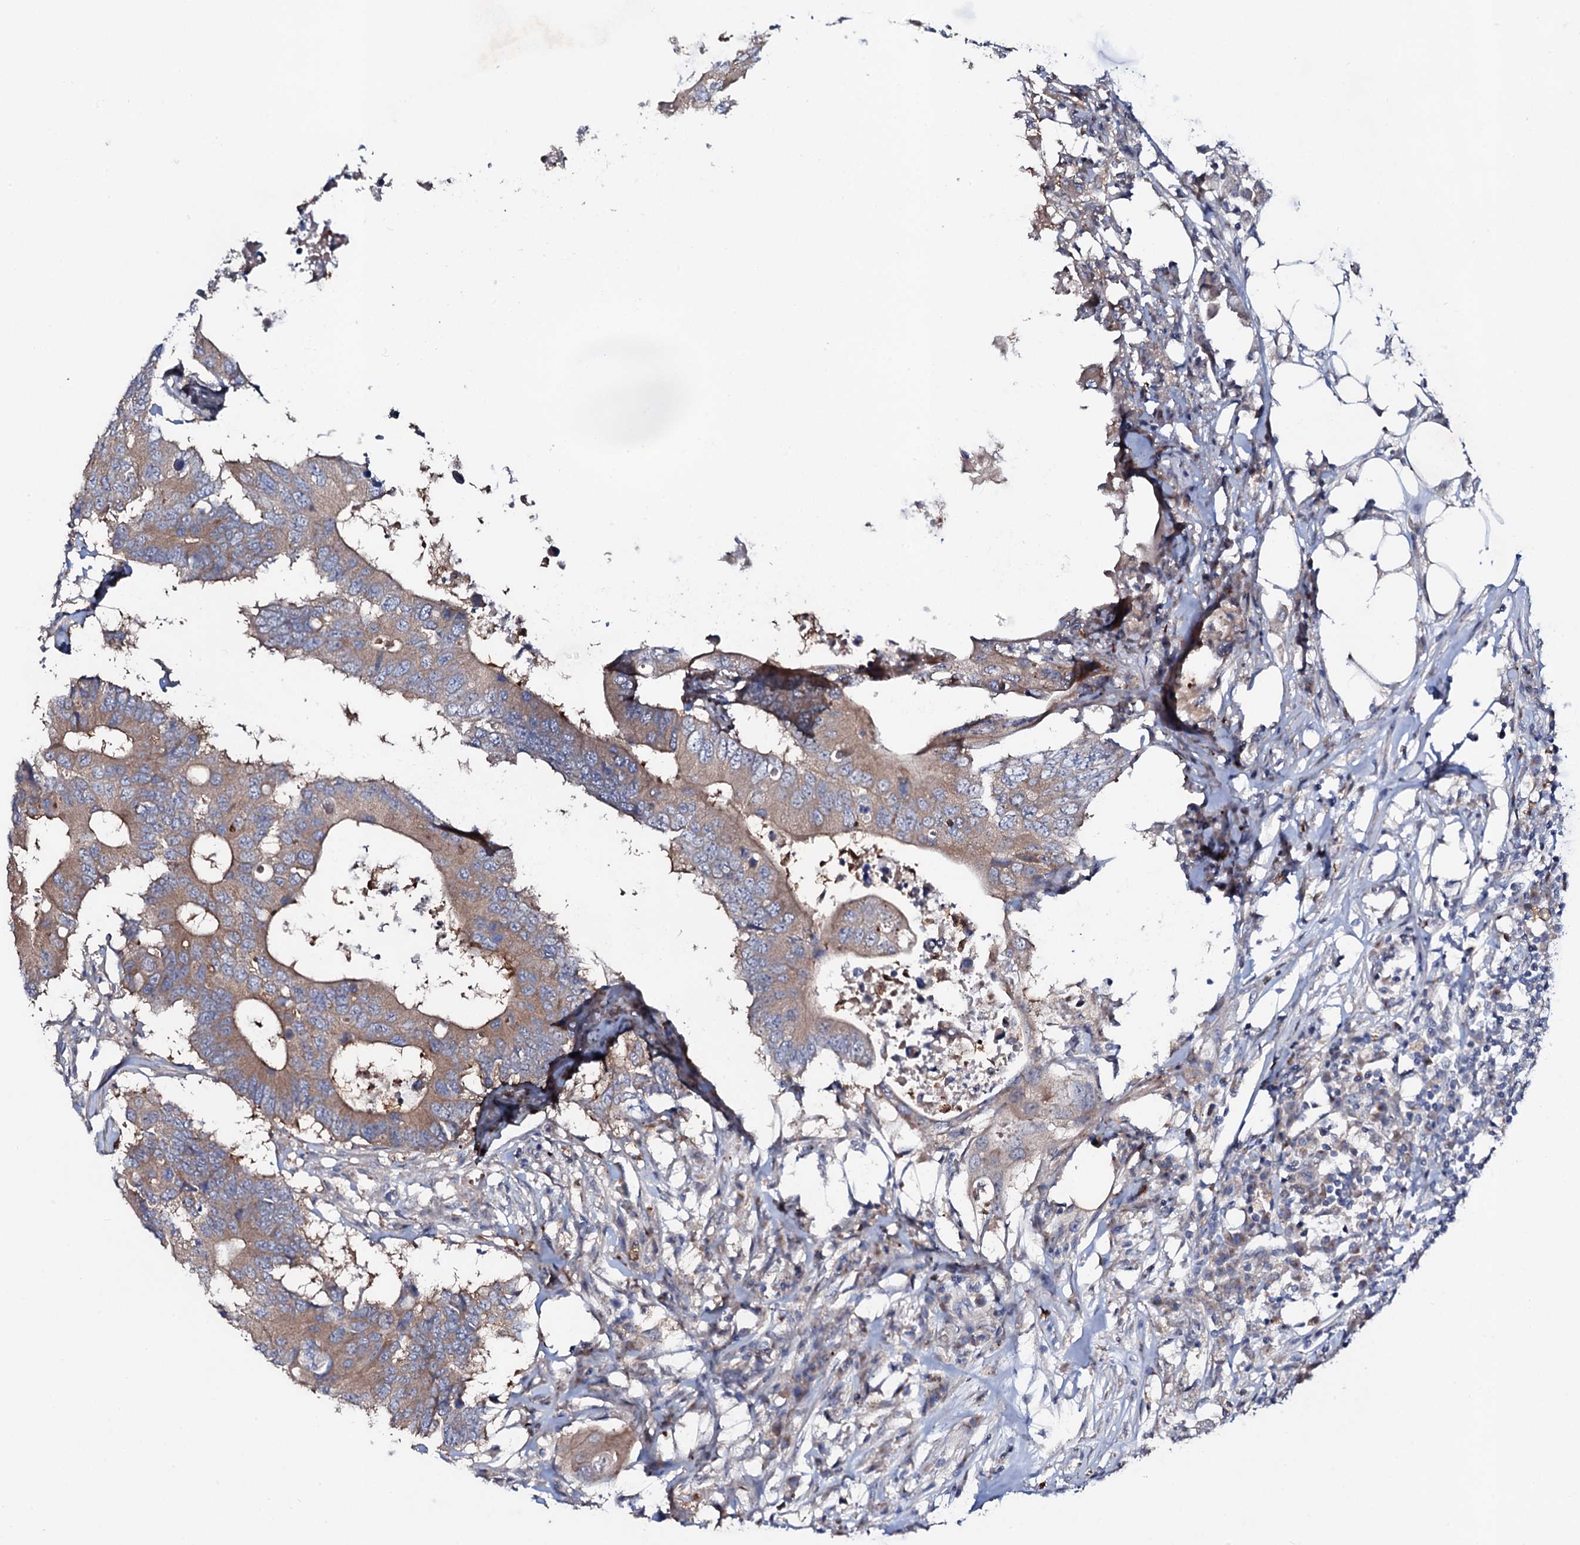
{"staining": {"intensity": "moderate", "quantity": ">75%", "location": "cytoplasmic/membranous"}, "tissue": "colorectal cancer", "cell_type": "Tumor cells", "image_type": "cancer", "snomed": [{"axis": "morphology", "description": "Adenocarcinoma, NOS"}, {"axis": "topography", "description": "Colon"}], "caption": "Colorectal cancer stained for a protein reveals moderate cytoplasmic/membranous positivity in tumor cells.", "gene": "COG6", "patient": {"sex": "male", "age": 71}}